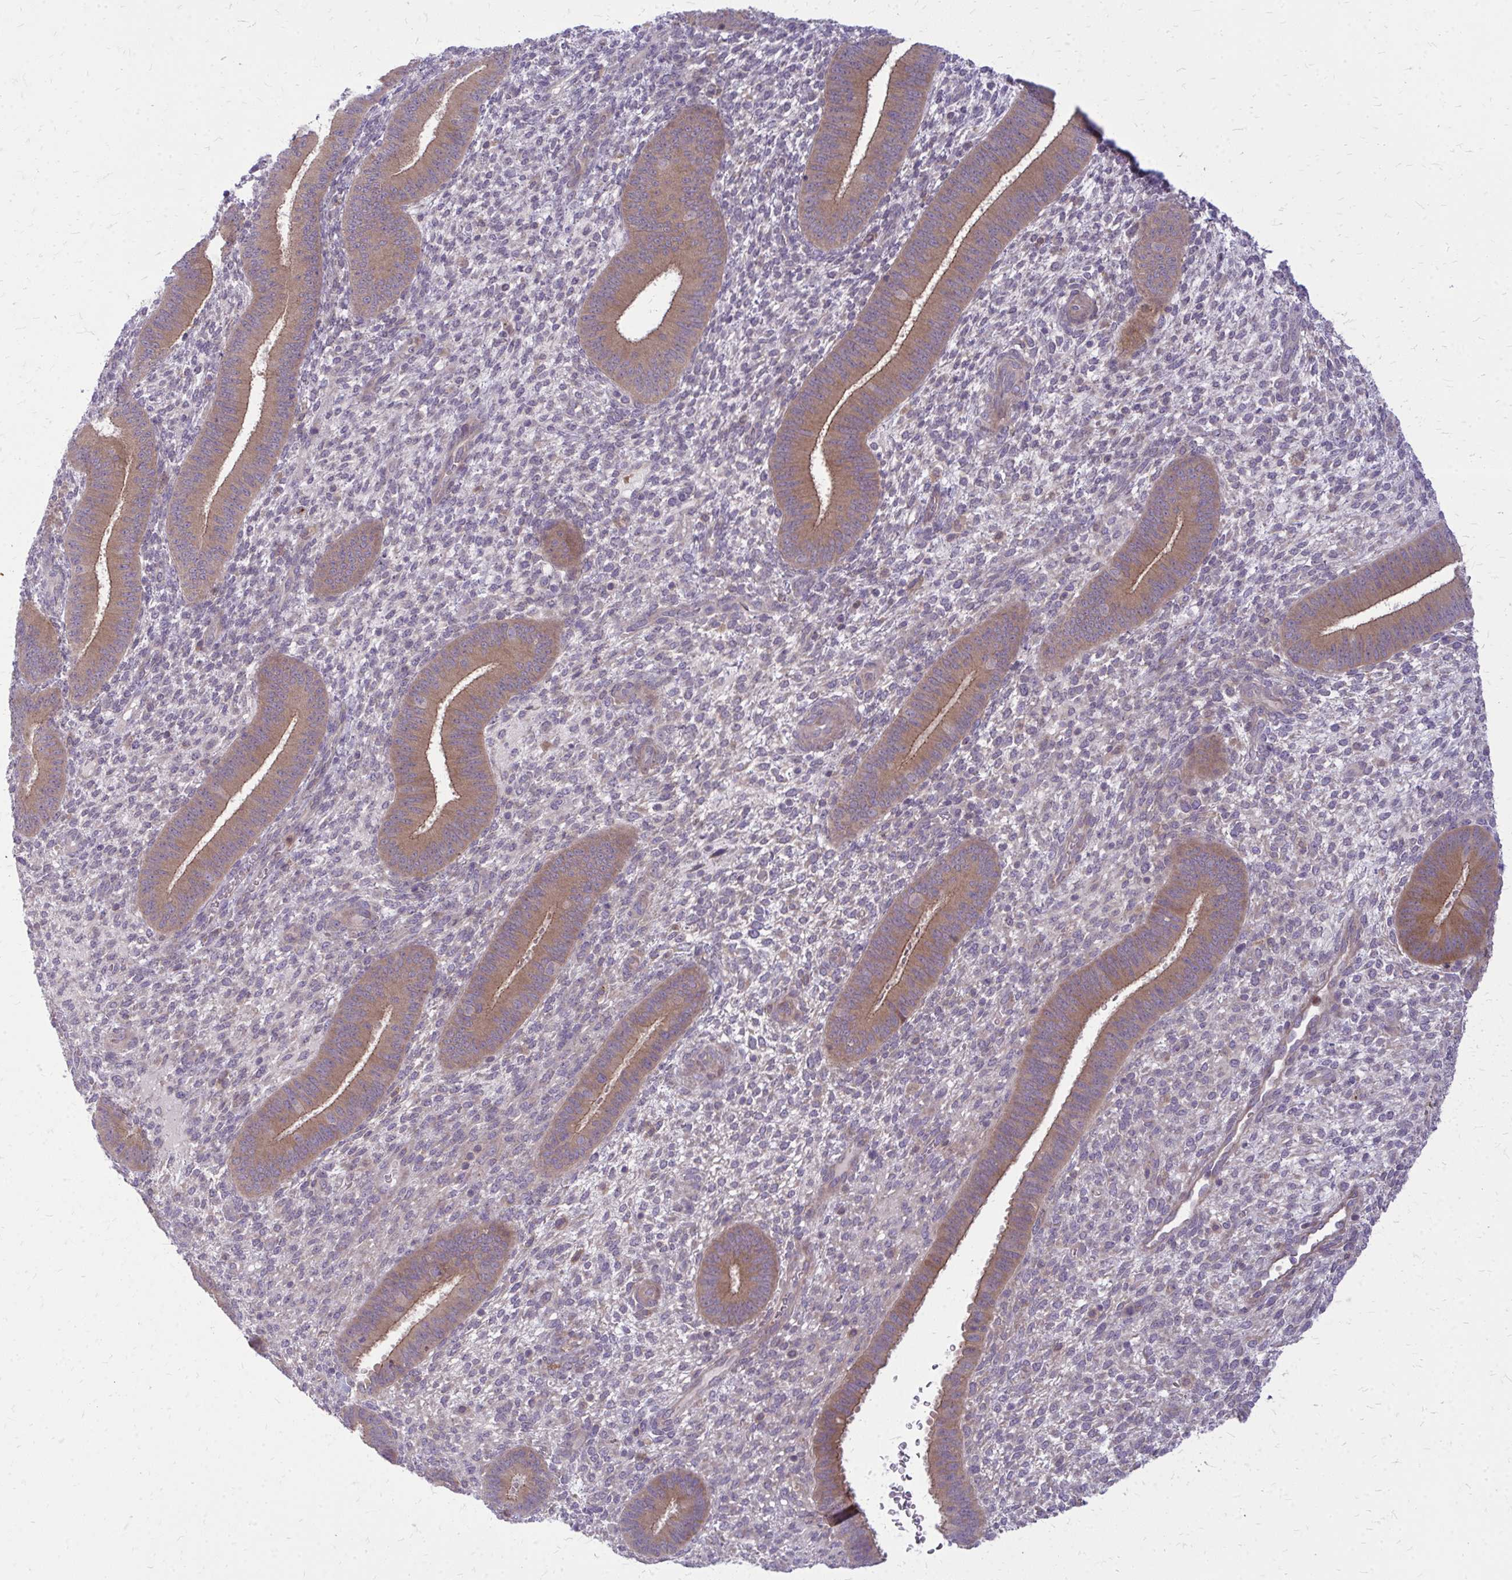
{"staining": {"intensity": "negative", "quantity": "none", "location": "none"}, "tissue": "endometrium", "cell_type": "Cells in endometrial stroma", "image_type": "normal", "snomed": [{"axis": "morphology", "description": "Normal tissue, NOS"}, {"axis": "topography", "description": "Endometrium"}], "caption": "Immunohistochemistry (IHC) of benign endometrium shows no expression in cells in endometrial stroma.", "gene": "OXNAD1", "patient": {"sex": "female", "age": 39}}